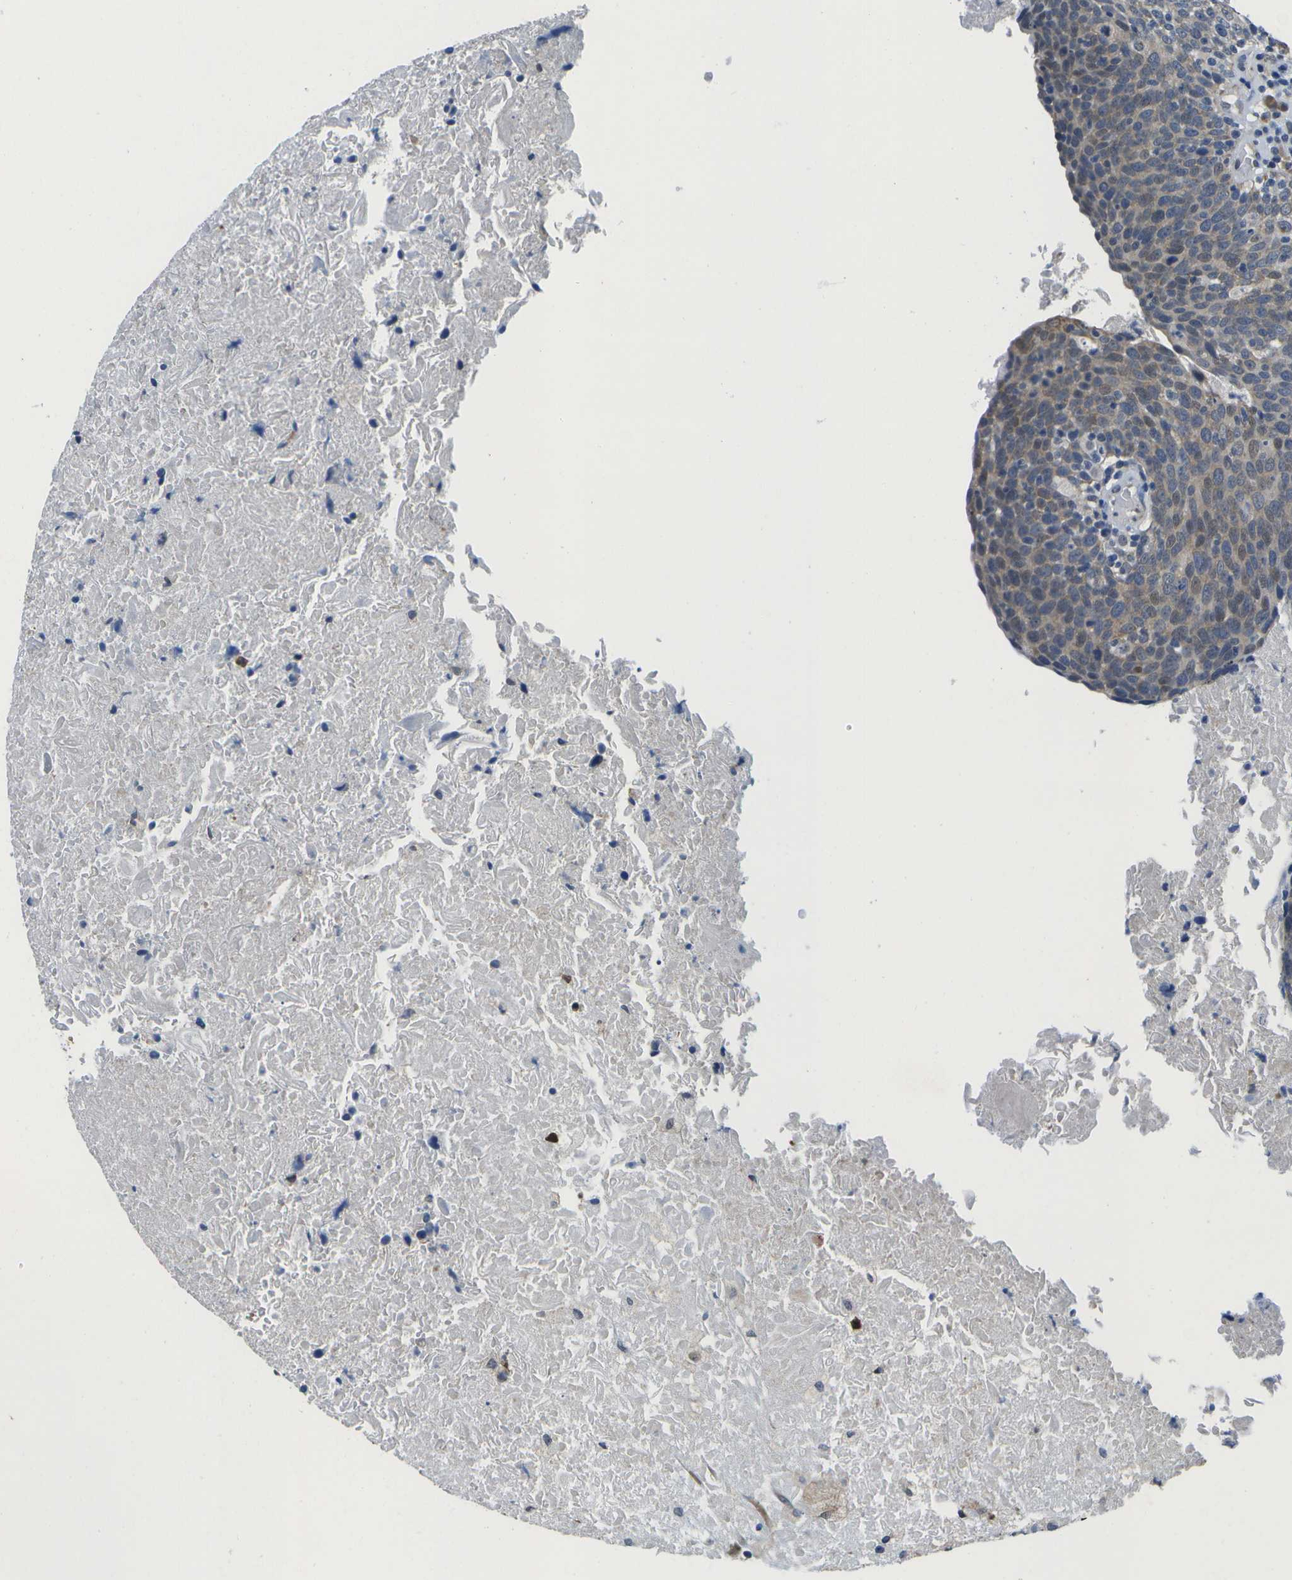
{"staining": {"intensity": "weak", "quantity": "<25%", "location": "nuclear"}, "tissue": "head and neck cancer", "cell_type": "Tumor cells", "image_type": "cancer", "snomed": [{"axis": "morphology", "description": "Squamous cell carcinoma, NOS"}, {"axis": "morphology", "description": "Squamous cell carcinoma, metastatic, NOS"}, {"axis": "topography", "description": "Lymph node"}, {"axis": "topography", "description": "Head-Neck"}], "caption": "Histopathology image shows no significant protein expression in tumor cells of head and neck cancer (metastatic squamous cell carcinoma).", "gene": "DSE", "patient": {"sex": "male", "age": 62}}